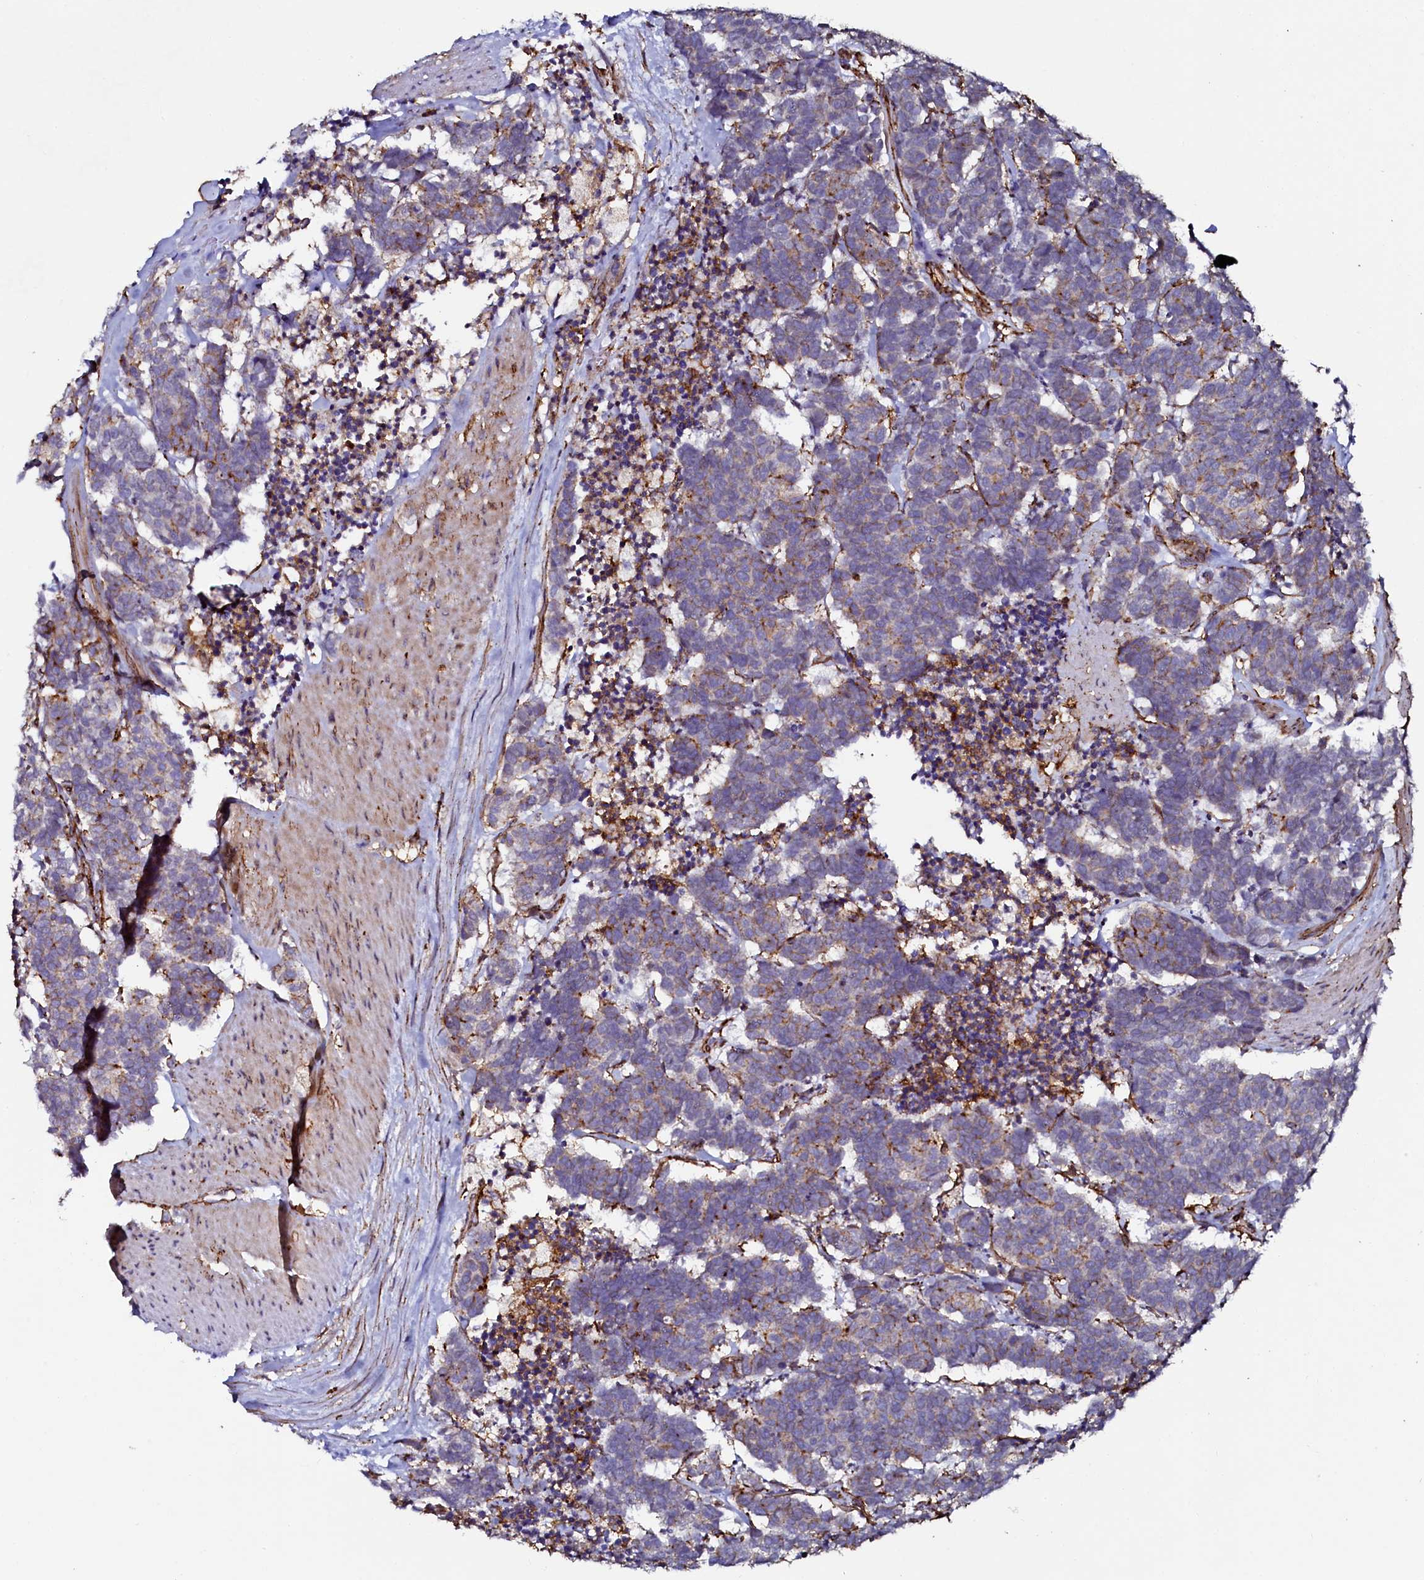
{"staining": {"intensity": "weak", "quantity": "25%-75%", "location": "cytoplasmic/membranous"}, "tissue": "carcinoid", "cell_type": "Tumor cells", "image_type": "cancer", "snomed": [{"axis": "morphology", "description": "Carcinoma, NOS"}, {"axis": "morphology", "description": "Carcinoid, malignant, NOS"}, {"axis": "topography", "description": "Urinary bladder"}], "caption": "An image of human carcinoma stained for a protein demonstrates weak cytoplasmic/membranous brown staining in tumor cells. (Stains: DAB in brown, nuclei in blue, Microscopy: brightfield microscopy at high magnification).", "gene": "AAAS", "patient": {"sex": "male", "age": 57}}